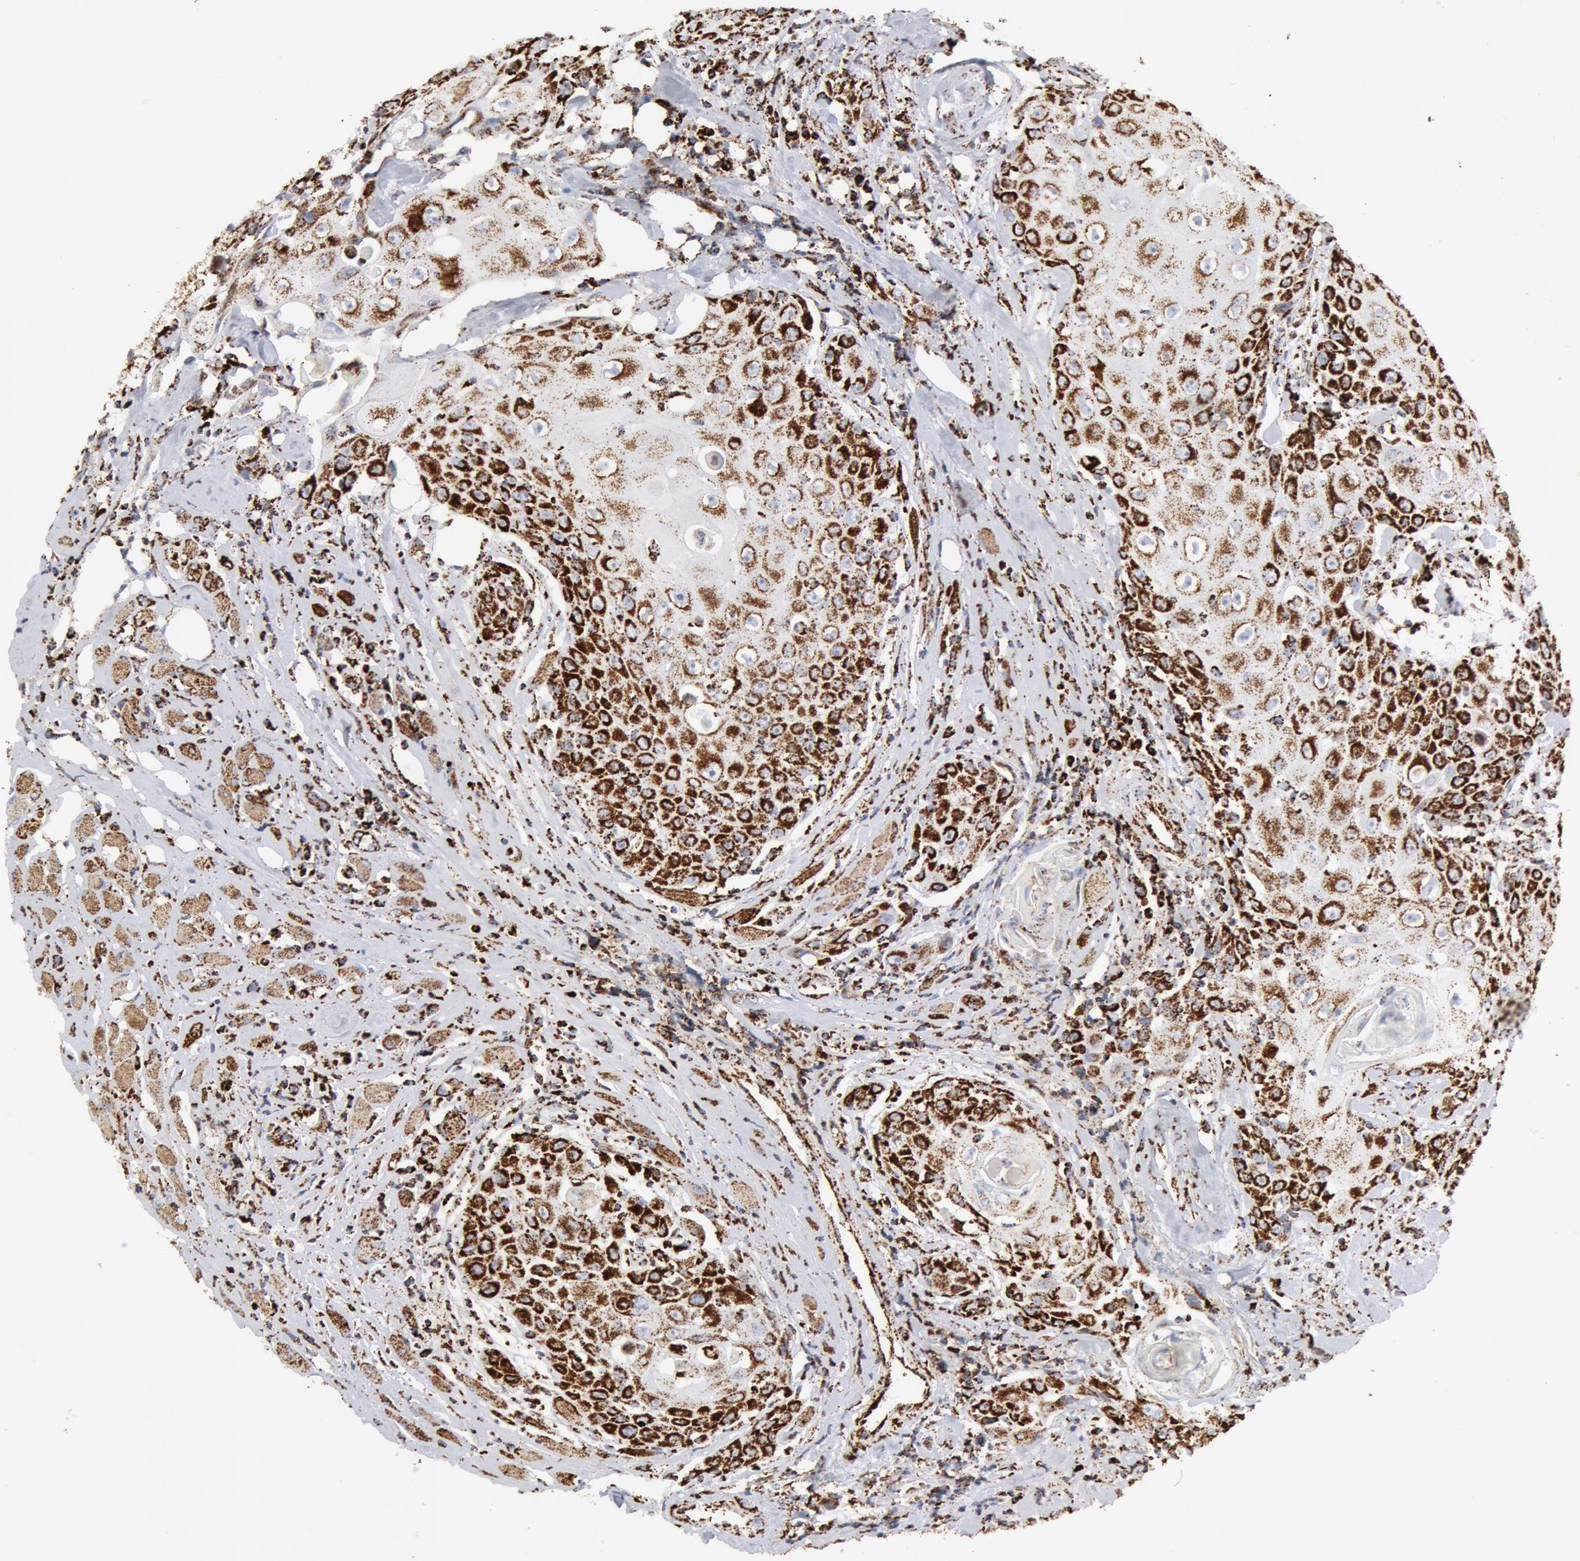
{"staining": {"intensity": "strong", "quantity": ">75%", "location": "cytoplasmic/membranous"}, "tissue": "head and neck cancer", "cell_type": "Tumor cells", "image_type": "cancer", "snomed": [{"axis": "morphology", "description": "Squamous cell carcinoma, NOS"}, {"axis": "topography", "description": "Oral tissue"}, {"axis": "topography", "description": "Head-Neck"}], "caption": "A brown stain shows strong cytoplasmic/membranous positivity of a protein in head and neck cancer tumor cells. Ihc stains the protein in brown and the nuclei are stained blue.", "gene": "ATP5F1B", "patient": {"sex": "female", "age": 82}}